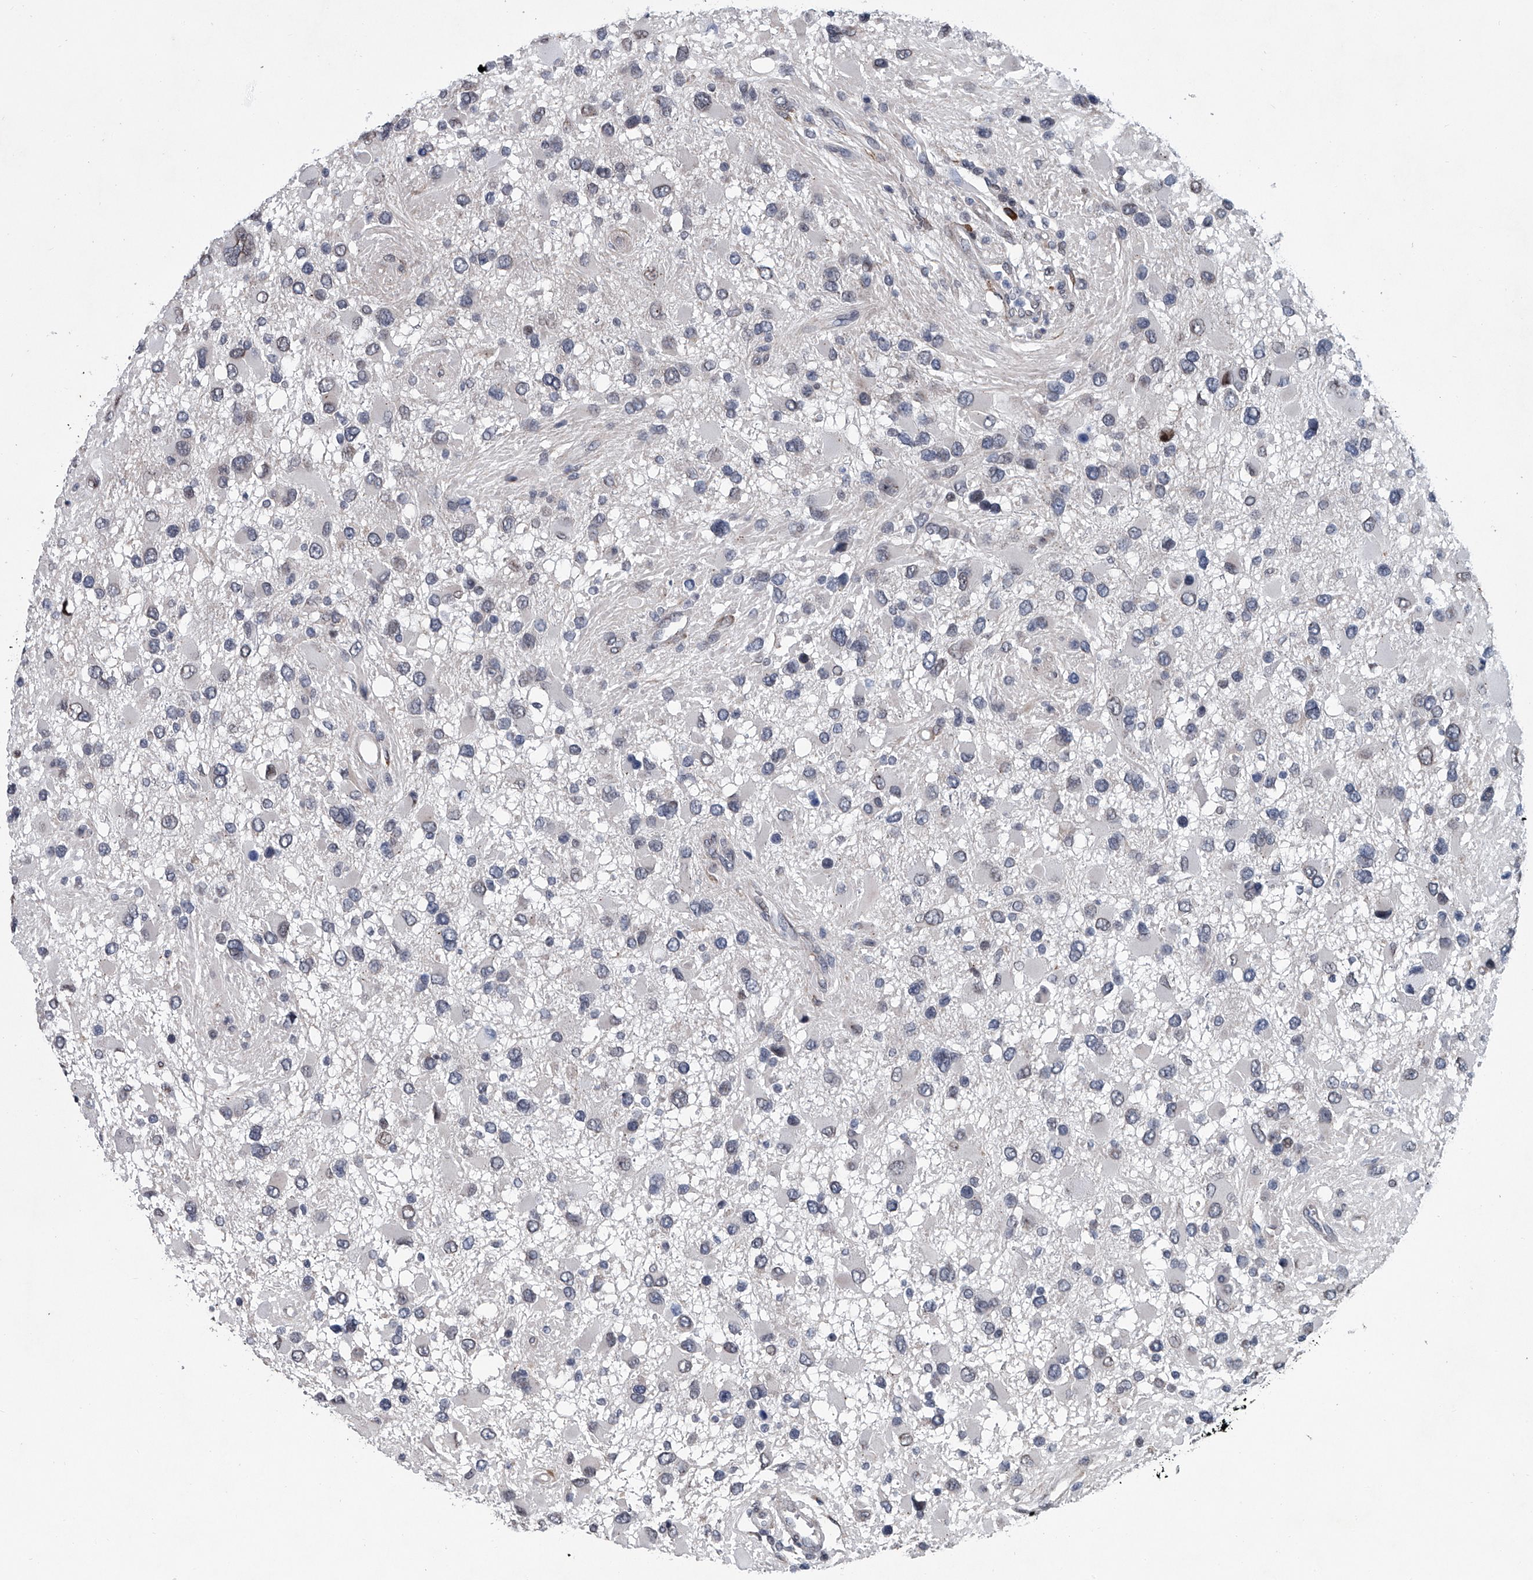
{"staining": {"intensity": "negative", "quantity": "none", "location": "none"}, "tissue": "glioma", "cell_type": "Tumor cells", "image_type": "cancer", "snomed": [{"axis": "morphology", "description": "Glioma, malignant, High grade"}, {"axis": "topography", "description": "Brain"}], "caption": "Malignant glioma (high-grade) was stained to show a protein in brown. There is no significant expression in tumor cells. Nuclei are stained in blue.", "gene": "PPP2R5D", "patient": {"sex": "male", "age": 53}}